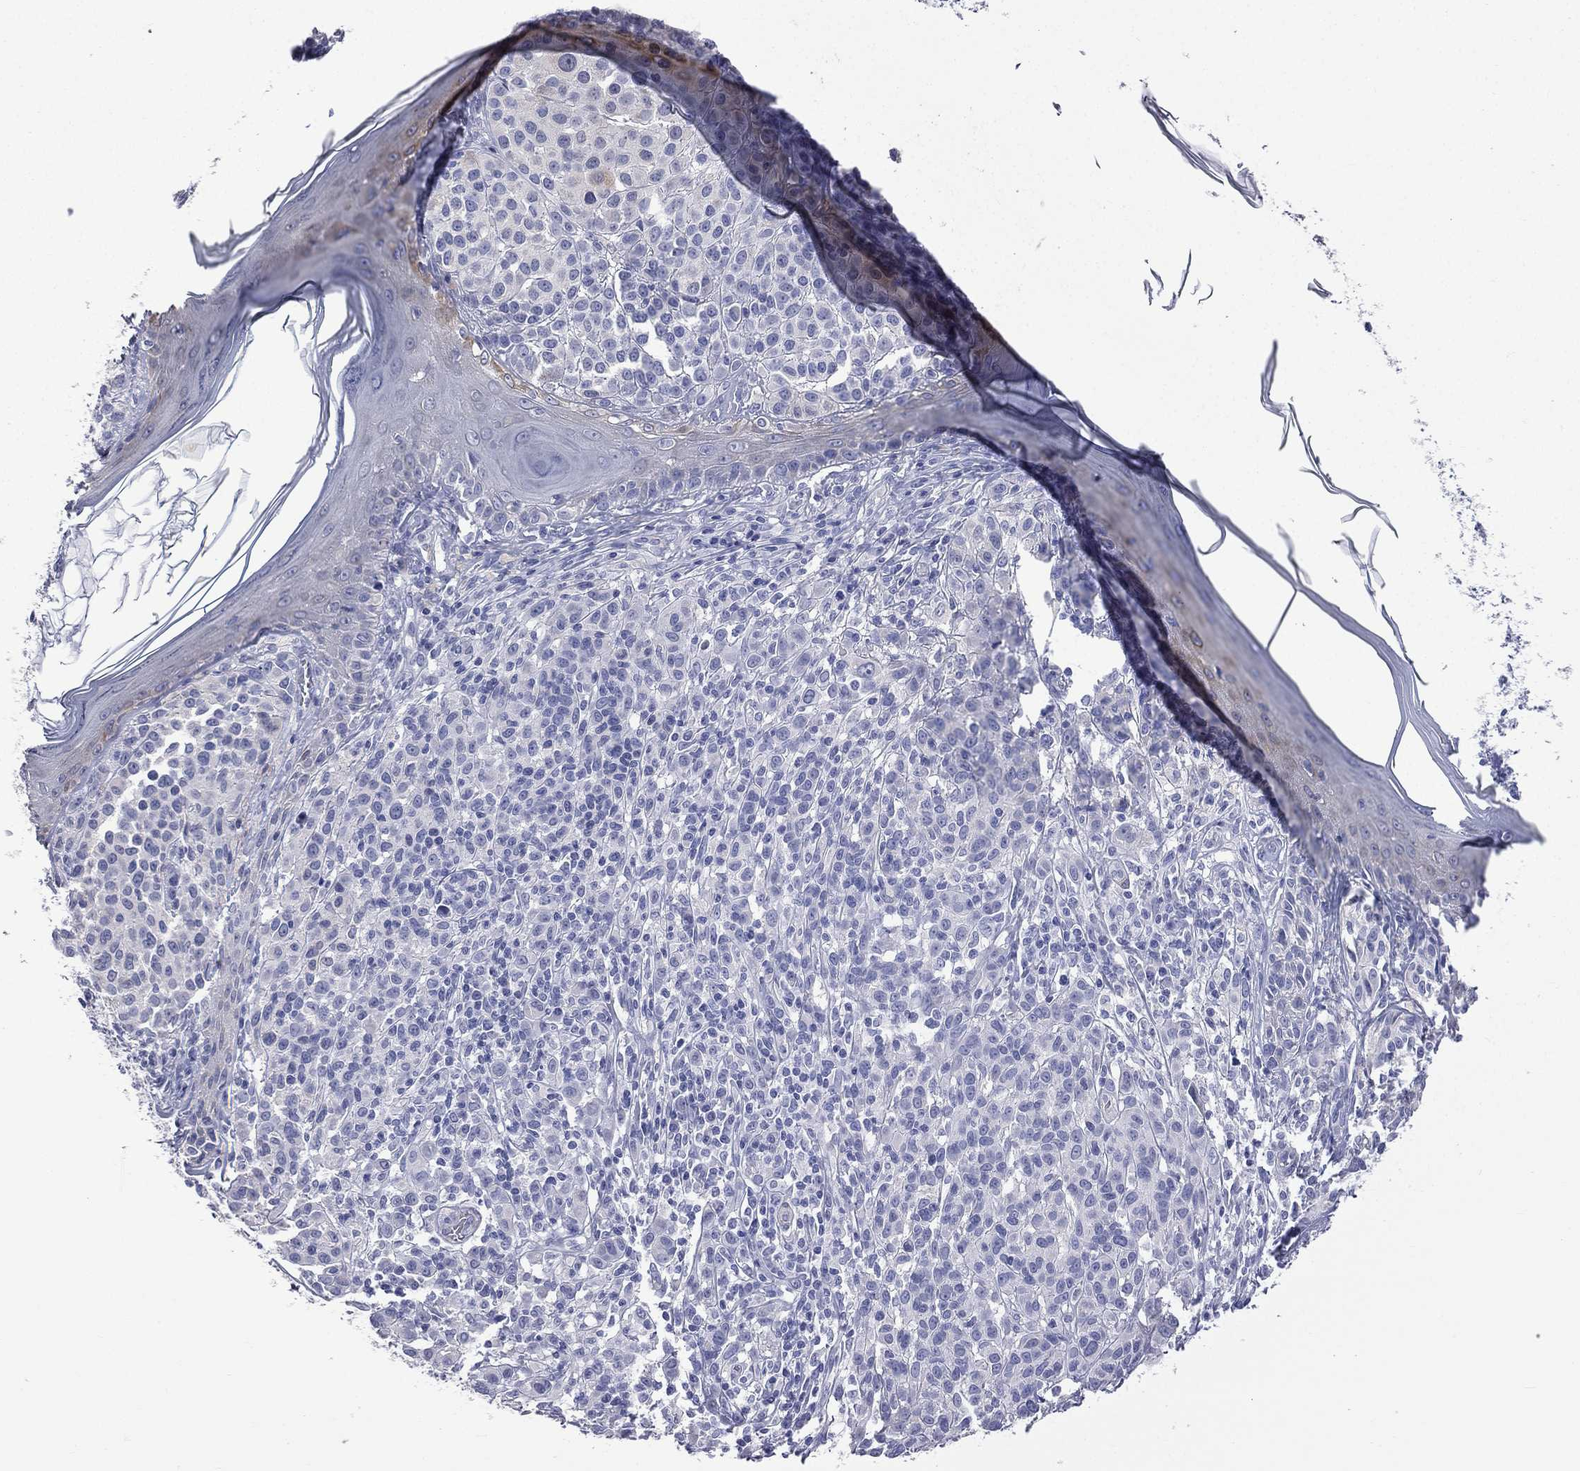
{"staining": {"intensity": "negative", "quantity": "none", "location": "none"}, "tissue": "melanoma", "cell_type": "Tumor cells", "image_type": "cancer", "snomed": [{"axis": "morphology", "description": "Malignant melanoma, NOS"}, {"axis": "topography", "description": "Skin"}], "caption": "Immunohistochemistry photomicrograph of neoplastic tissue: melanoma stained with DAB displays no significant protein positivity in tumor cells.", "gene": "CES2", "patient": {"sex": "male", "age": 79}}